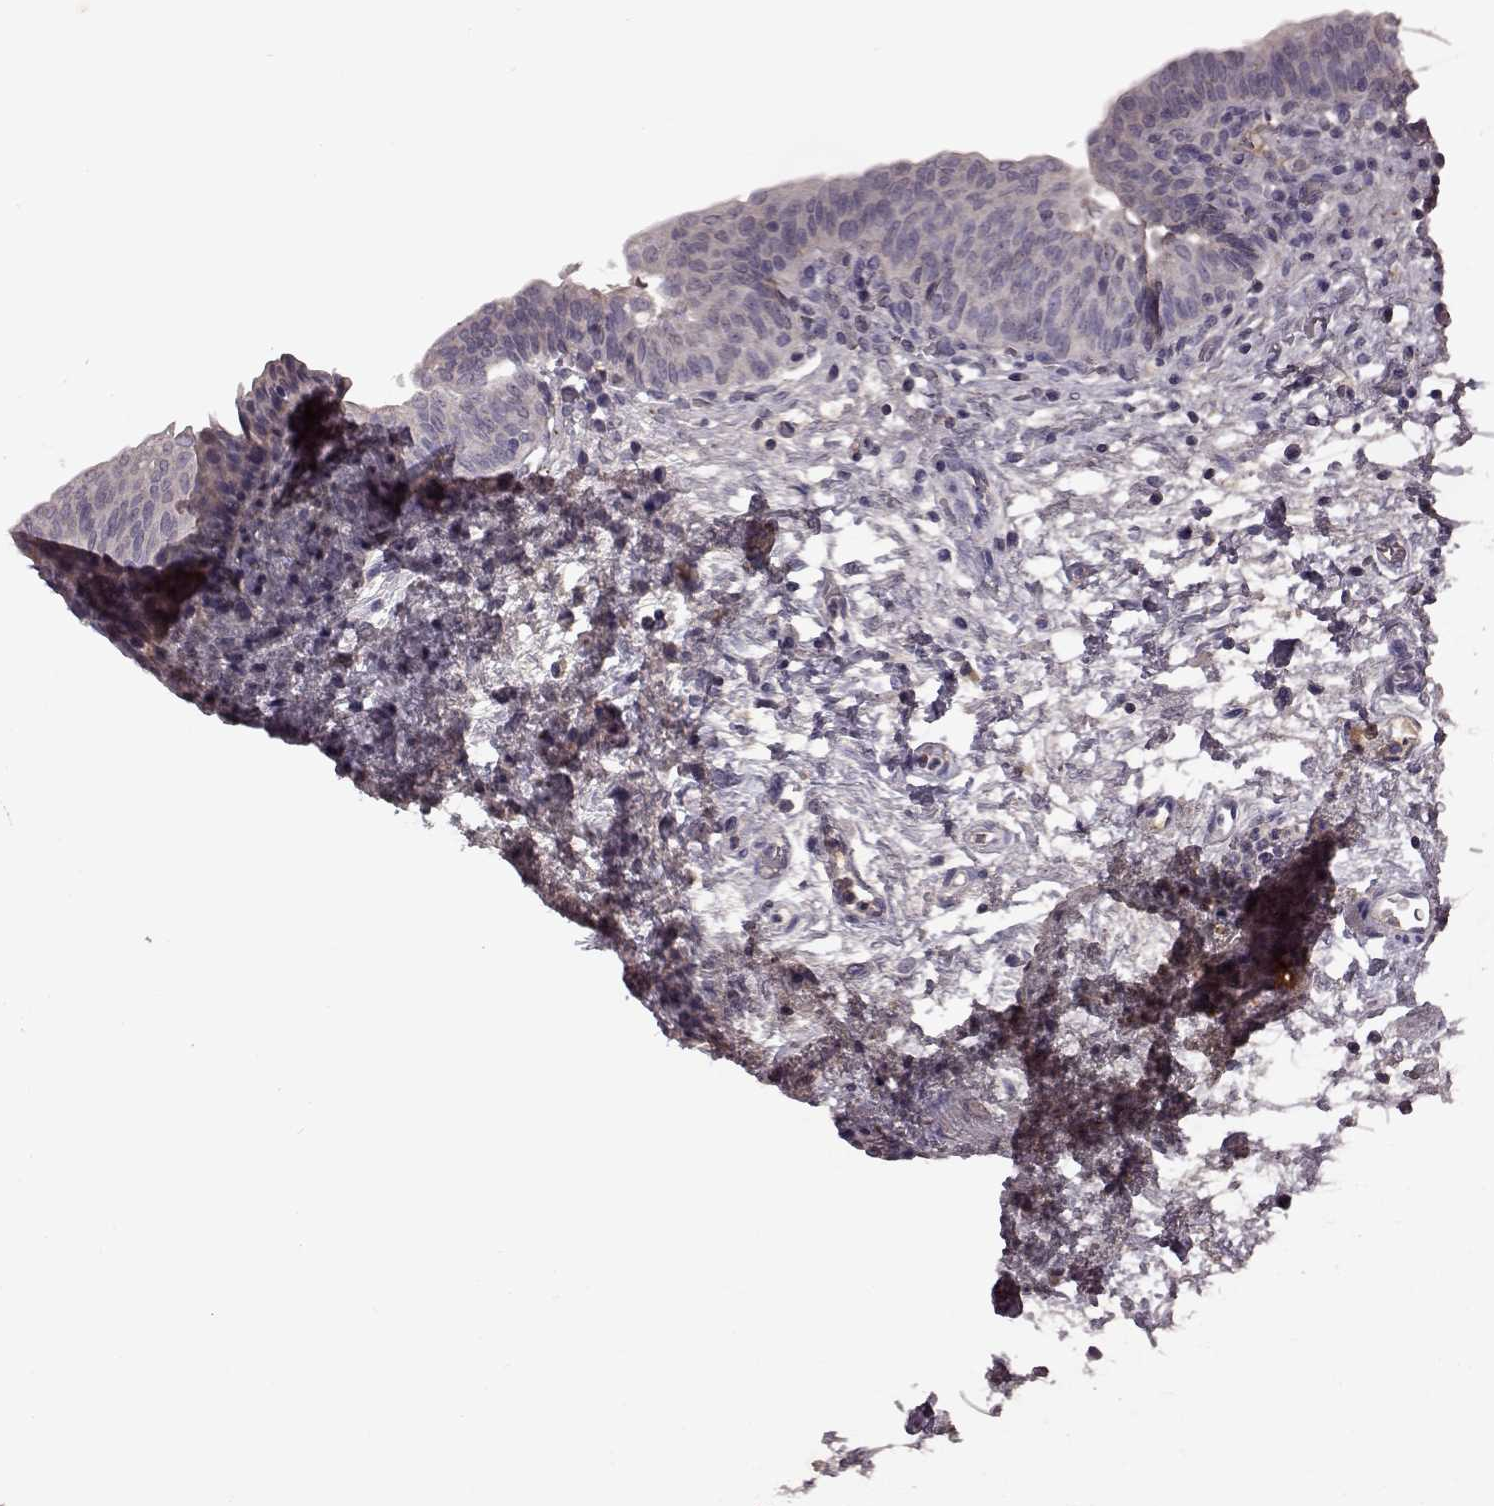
{"staining": {"intensity": "negative", "quantity": "none", "location": "none"}, "tissue": "urinary bladder", "cell_type": "Urothelial cells", "image_type": "normal", "snomed": [{"axis": "morphology", "description": "Normal tissue, NOS"}, {"axis": "topography", "description": "Urinary bladder"}], "caption": "Urinary bladder was stained to show a protein in brown. There is no significant expression in urothelial cells. The staining is performed using DAB brown chromogen with nuclei counter-stained in using hematoxylin.", "gene": "FRRS1L", "patient": {"sex": "male", "age": 69}}